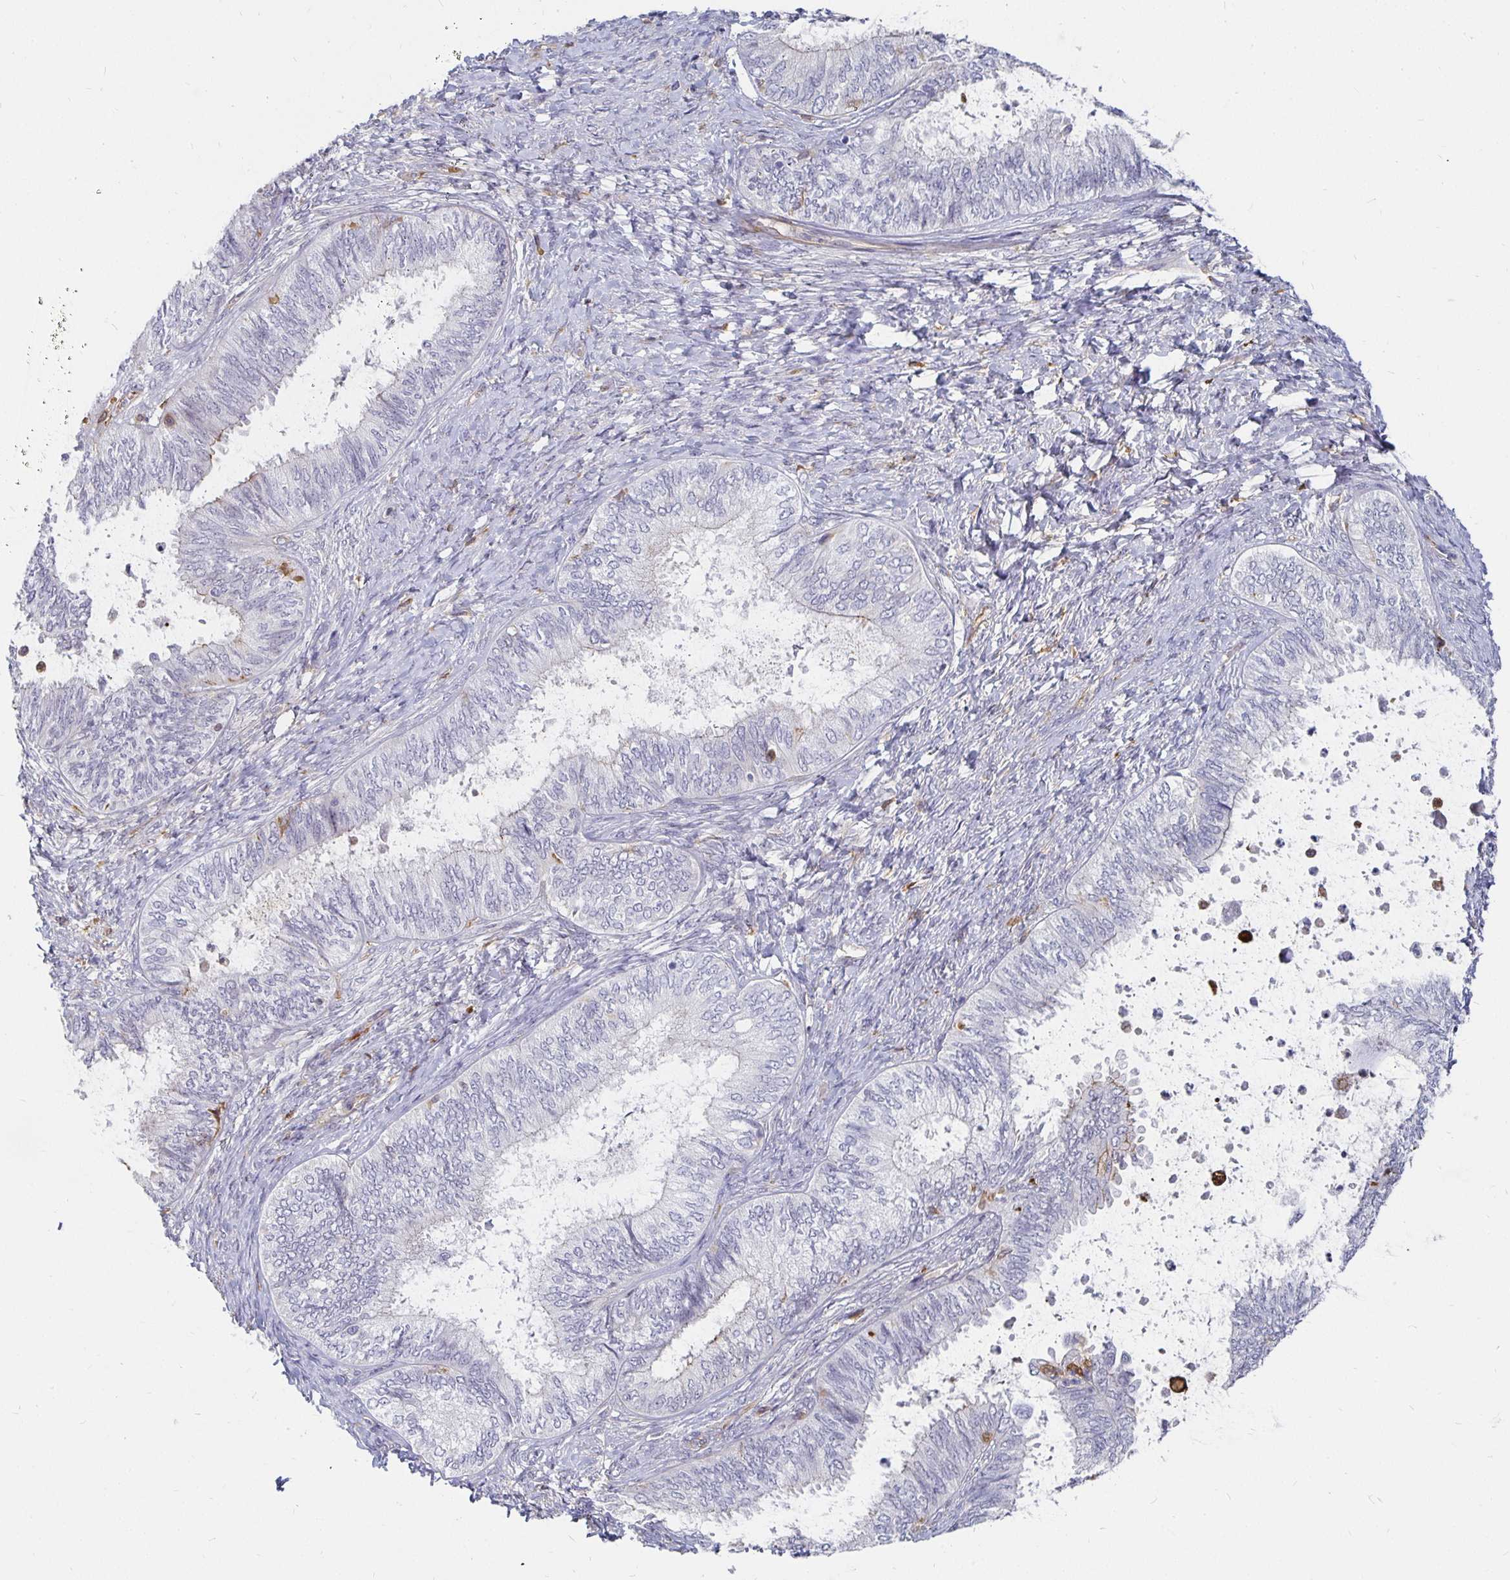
{"staining": {"intensity": "negative", "quantity": "none", "location": "none"}, "tissue": "ovarian cancer", "cell_type": "Tumor cells", "image_type": "cancer", "snomed": [{"axis": "morphology", "description": "Carcinoma, endometroid"}, {"axis": "topography", "description": "Ovary"}], "caption": "The immunohistochemistry micrograph has no significant staining in tumor cells of ovarian cancer tissue.", "gene": "CCDC85A", "patient": {"sex": "female", "age": 70}}